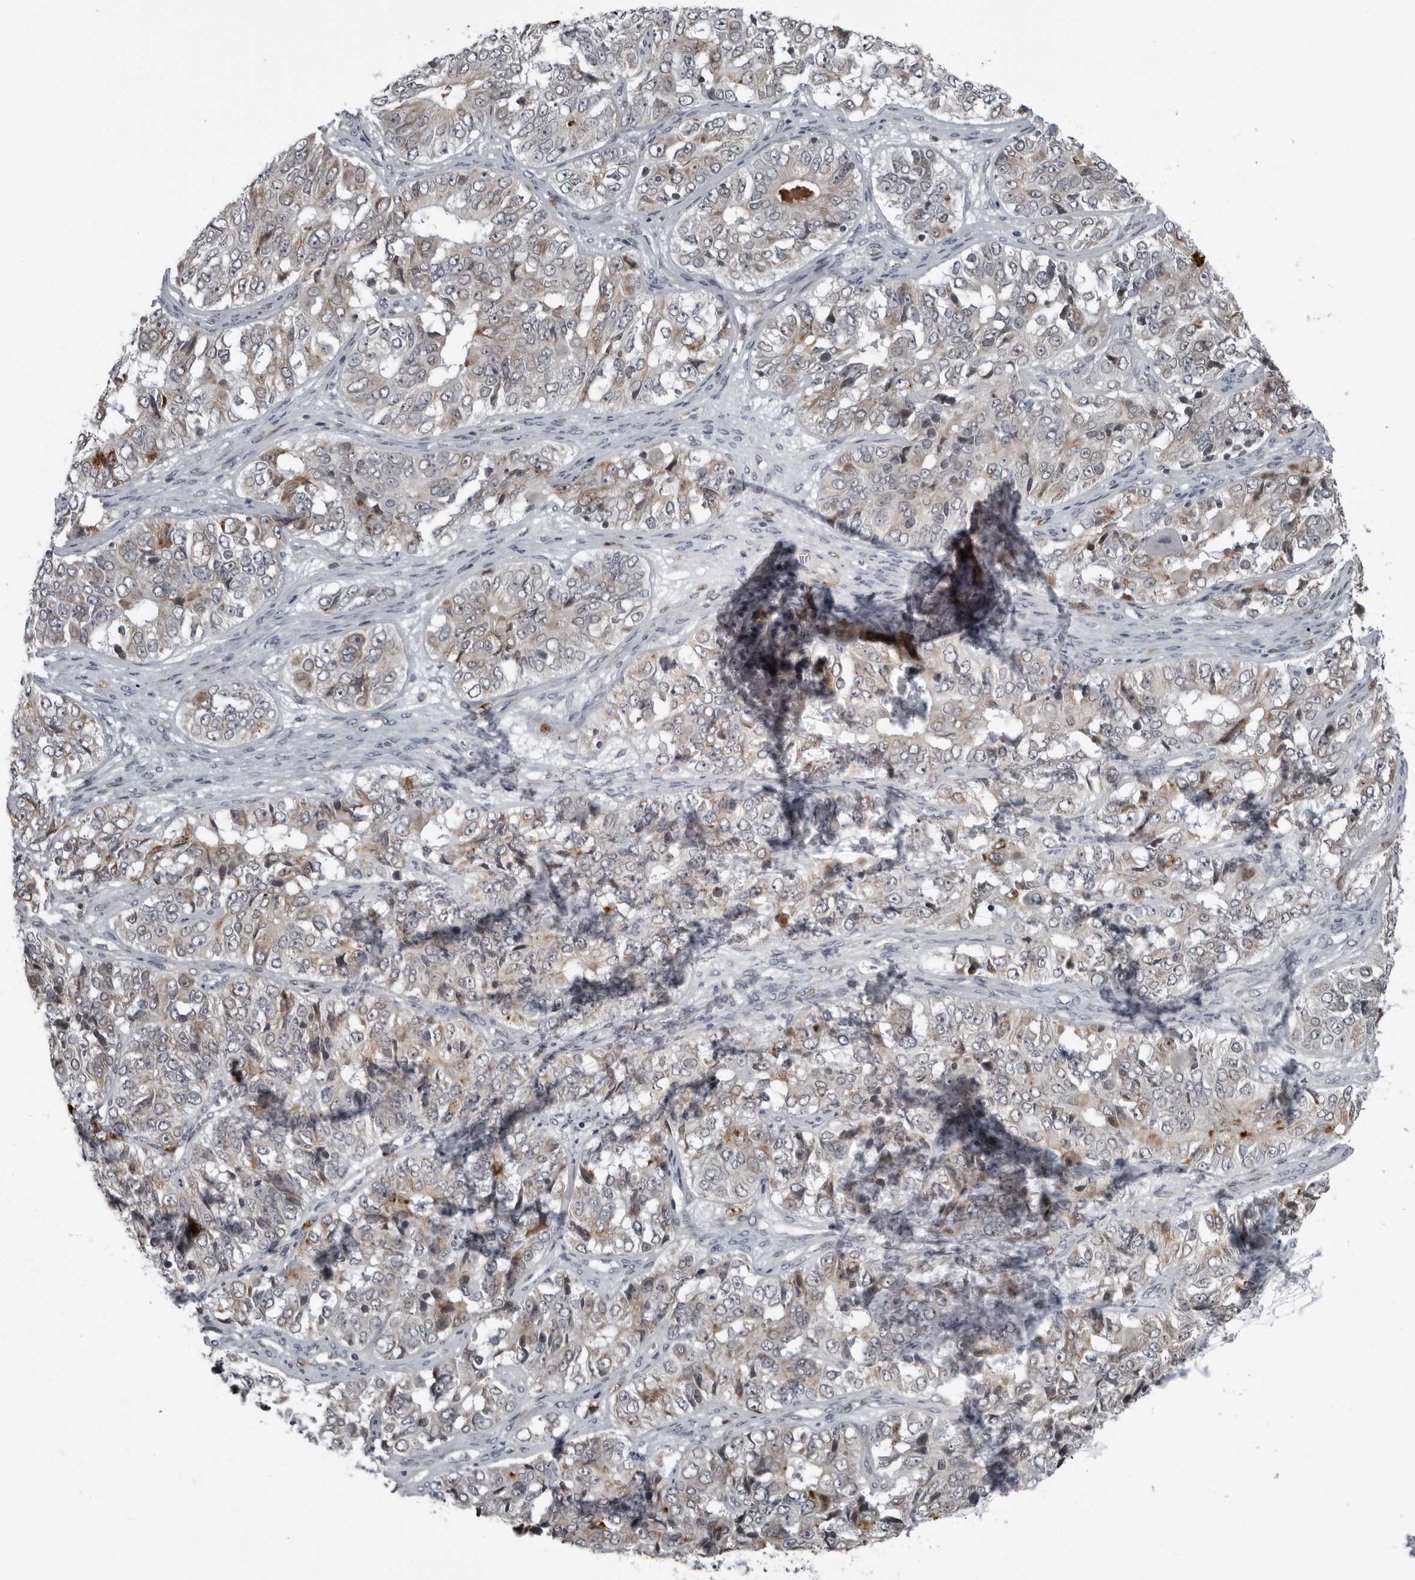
{"staining": {"intensity": "weak", "quantity": "<25%", "location": "cytoplasmic/membranous"}, "tissue": "ovarian cancer", "cell_type": "Tumor cells", "image_type": "cancer", "snomed": [{"axis": "morphology", "description": "Carcinoma, endometroid"}, {"axis": "topography", "description": "Ovary"}], "caption": "This is an immunohistochemistry (IHC) photomicrograph of human endometroid carcinoma (ovarian). There is no staining in tumor cells.", "gene": "RTCA", "patient": {"sex": "female", "age": 51}}